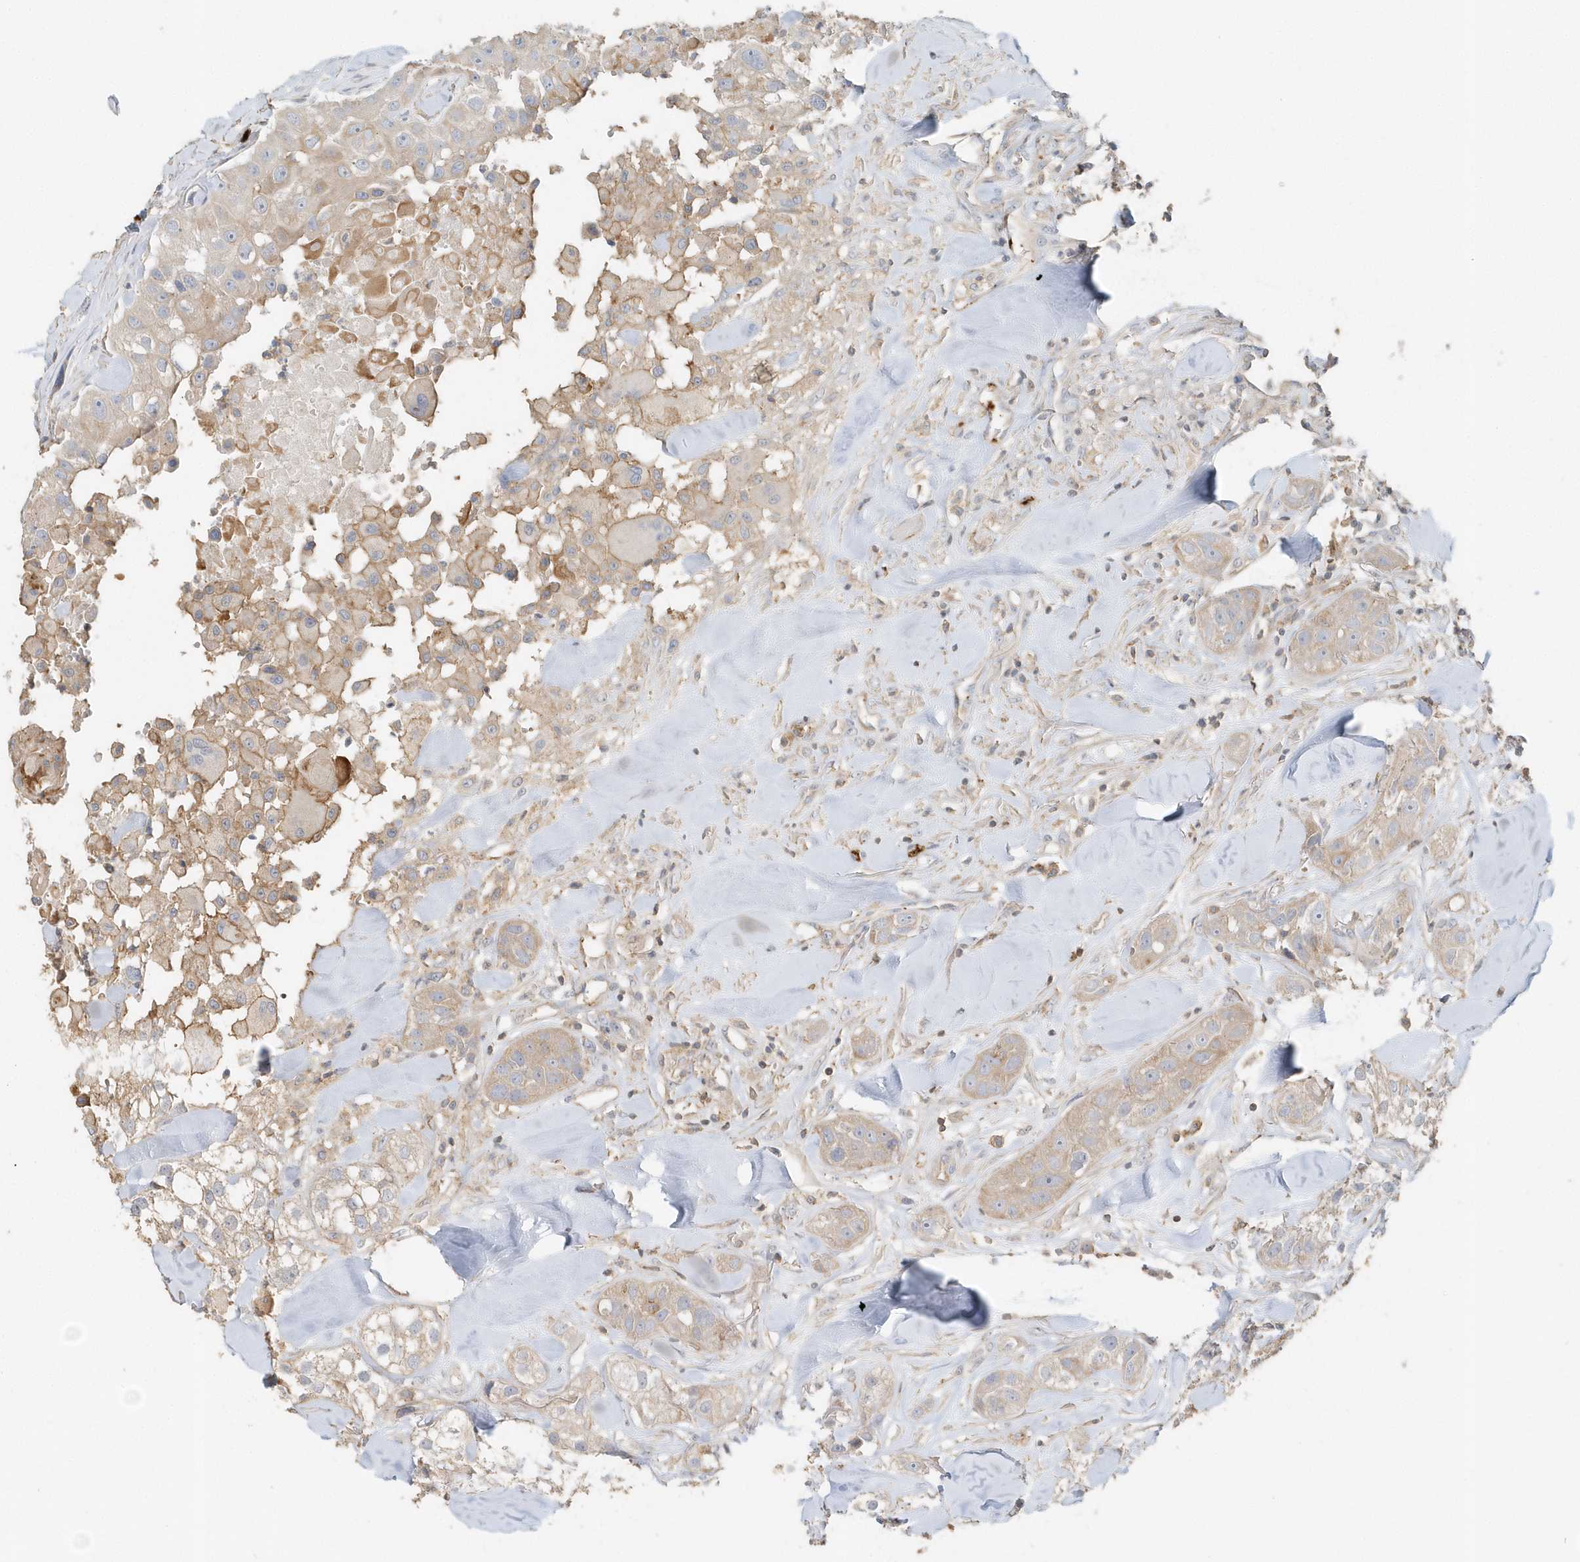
{"staining": {"intensity": "weak", "quantity": "<25%", "location": "cytoplasmic/membranous"}, "tissue": "head and neck cancer", "cell_type": "Tumor cells", "image_type": "cancer", "snomed": [{"axis": "morphology", "description": "Normal tissue, NOS"}, {"axis": "morphology", "description": "Squamous cell carcinoma, NOS"}, {"axis": "topography", "description": "Skeletal muscle"}, {"axis": "topography", "description": "Head-Neck"}], "caption": "Squamous cell carcinoma (head and neck) was stained to show a protein in brown. There is no significant positivity in tumor cells.", "gene": "MMRN1", "patient": {"sex": "male", "age": 51}}